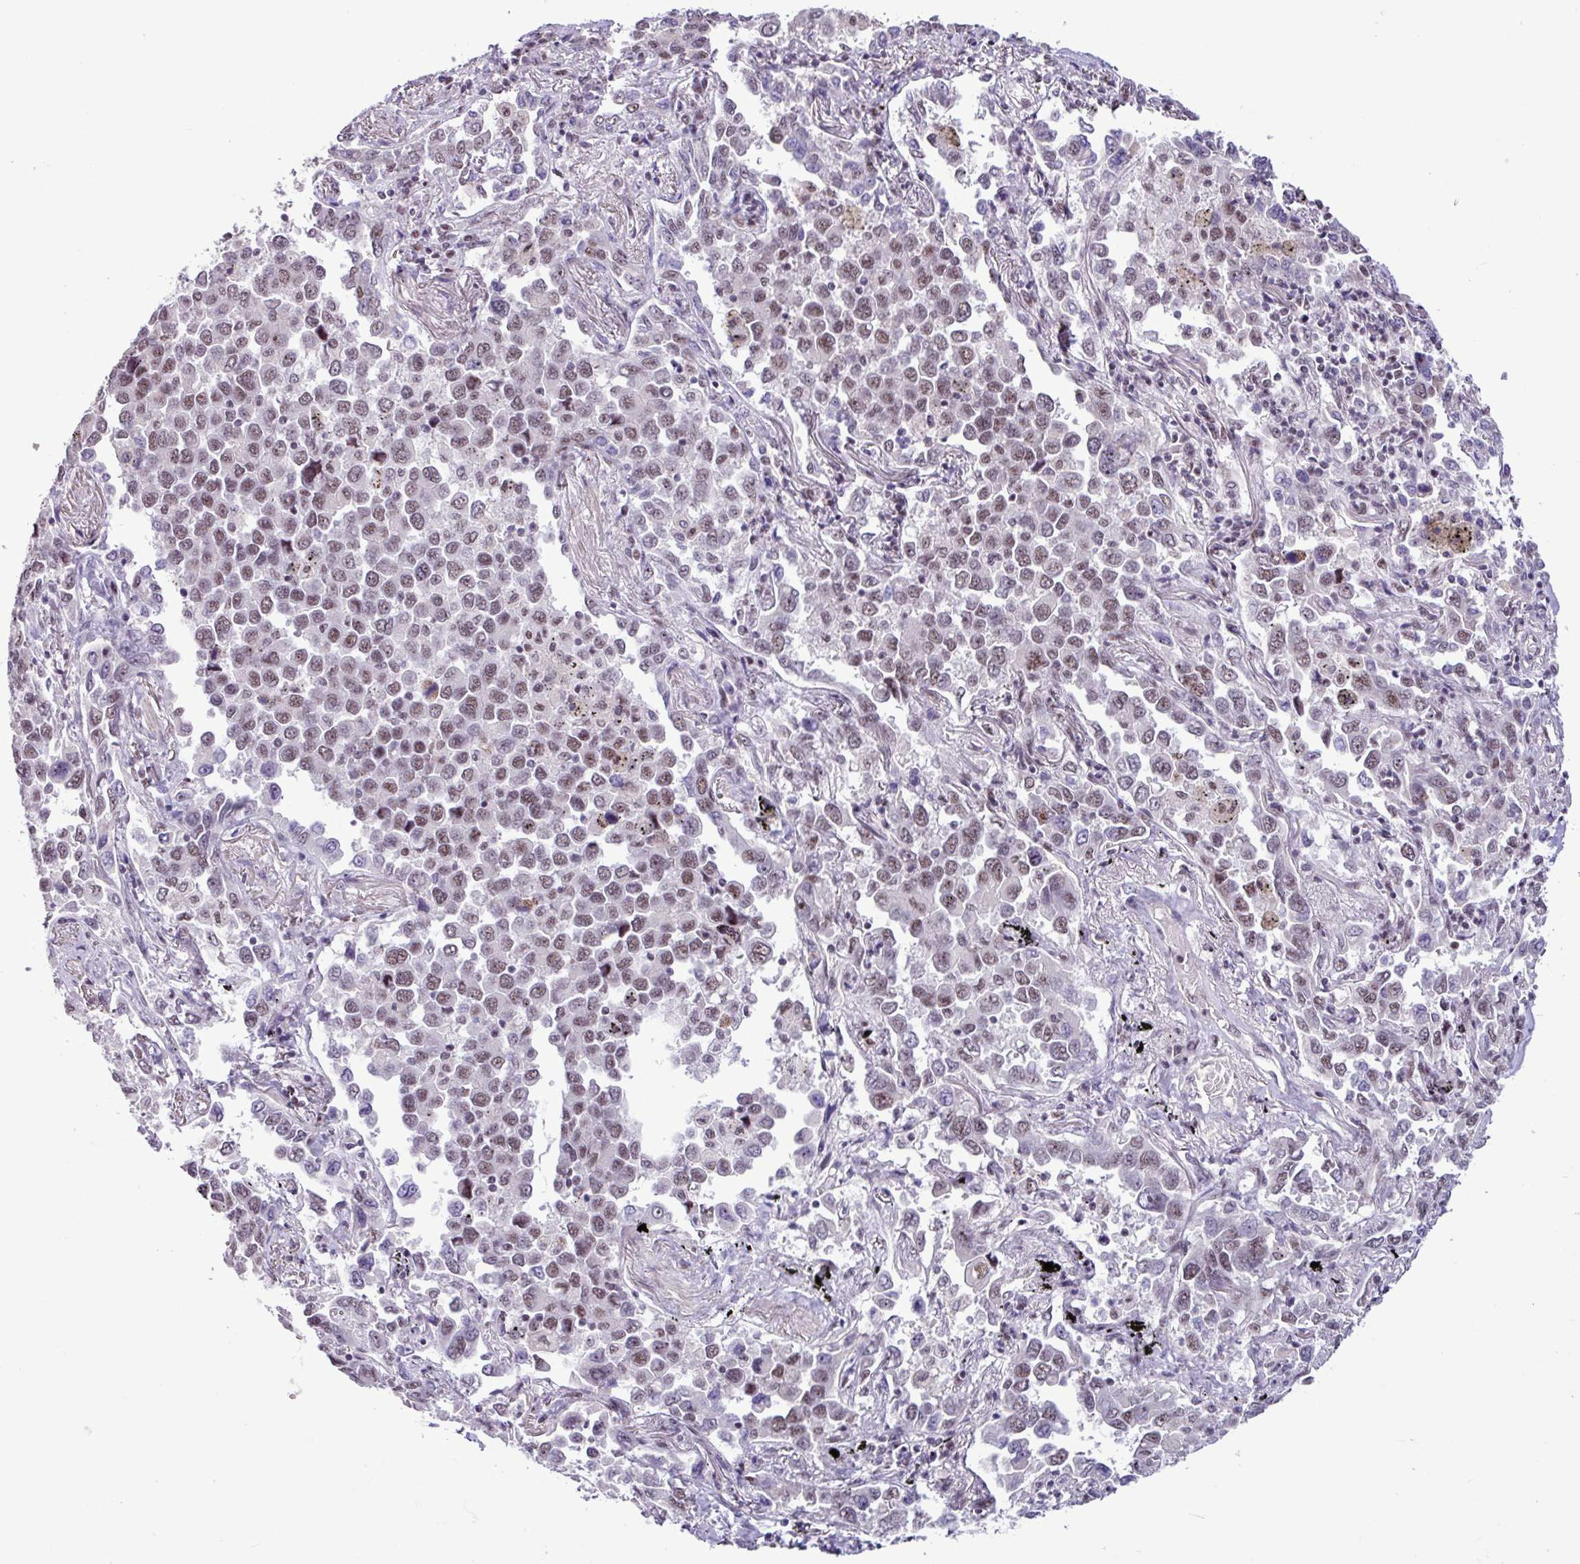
{"staining": {"intensity": "moderate", "quantity": ">75%", "location": "nuclear"}, "tissue": "lung cancer", "cell_type": "Tumor cells", "image_type": "cancer", "snomed": [{"axis": "morphology", "description": "Adenocarcinoma, NOS"}, {"axis": "topography", "description": "Lung"}], "caption": "Human lung adenocarcinoma stained with a protein marker shows moderate staining in tumor cells.", "gene": "UTP18", "patient": {"sex": "male", "age": 67}}